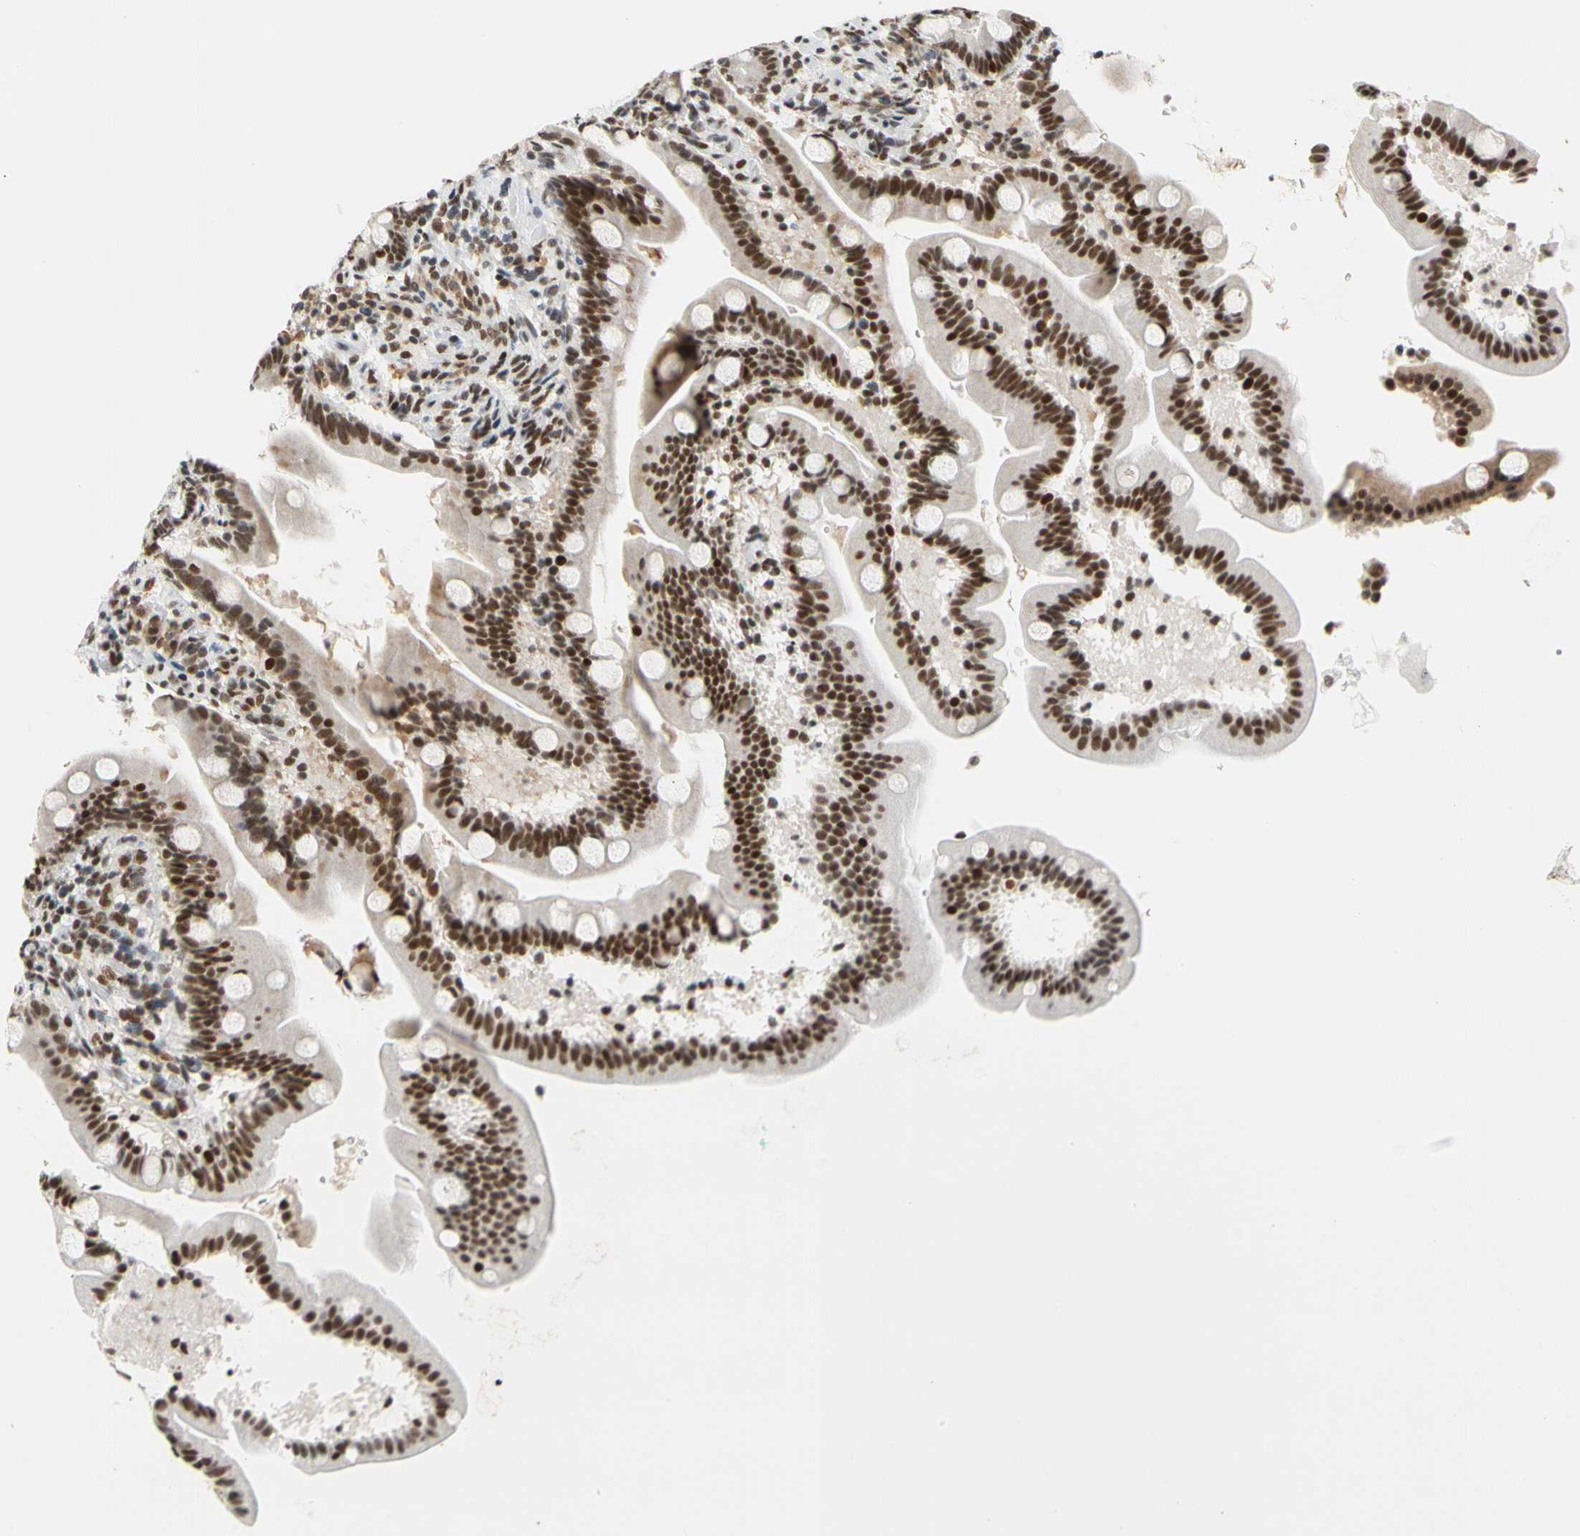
{"staining": {"intensity": "strong", "quantity": ">75%", "location": "nuclear"}, "tissue": "duodenum", "cell_type": "Glandular cells", "image_type": "normal", "snomed": [{"axis": "morphology", "description": "Normal tissue, NOS"}, {"axis": "topography", "description": "Duodenum"}], "caption": "Strong nuclear positivity for a protein is seen in approximately >75% of glandular cells of normal duodenum using immunohistochemistry (IHC).", "gene": "ZSCAN16", "patient": {"sex": "male", "age": 54}}